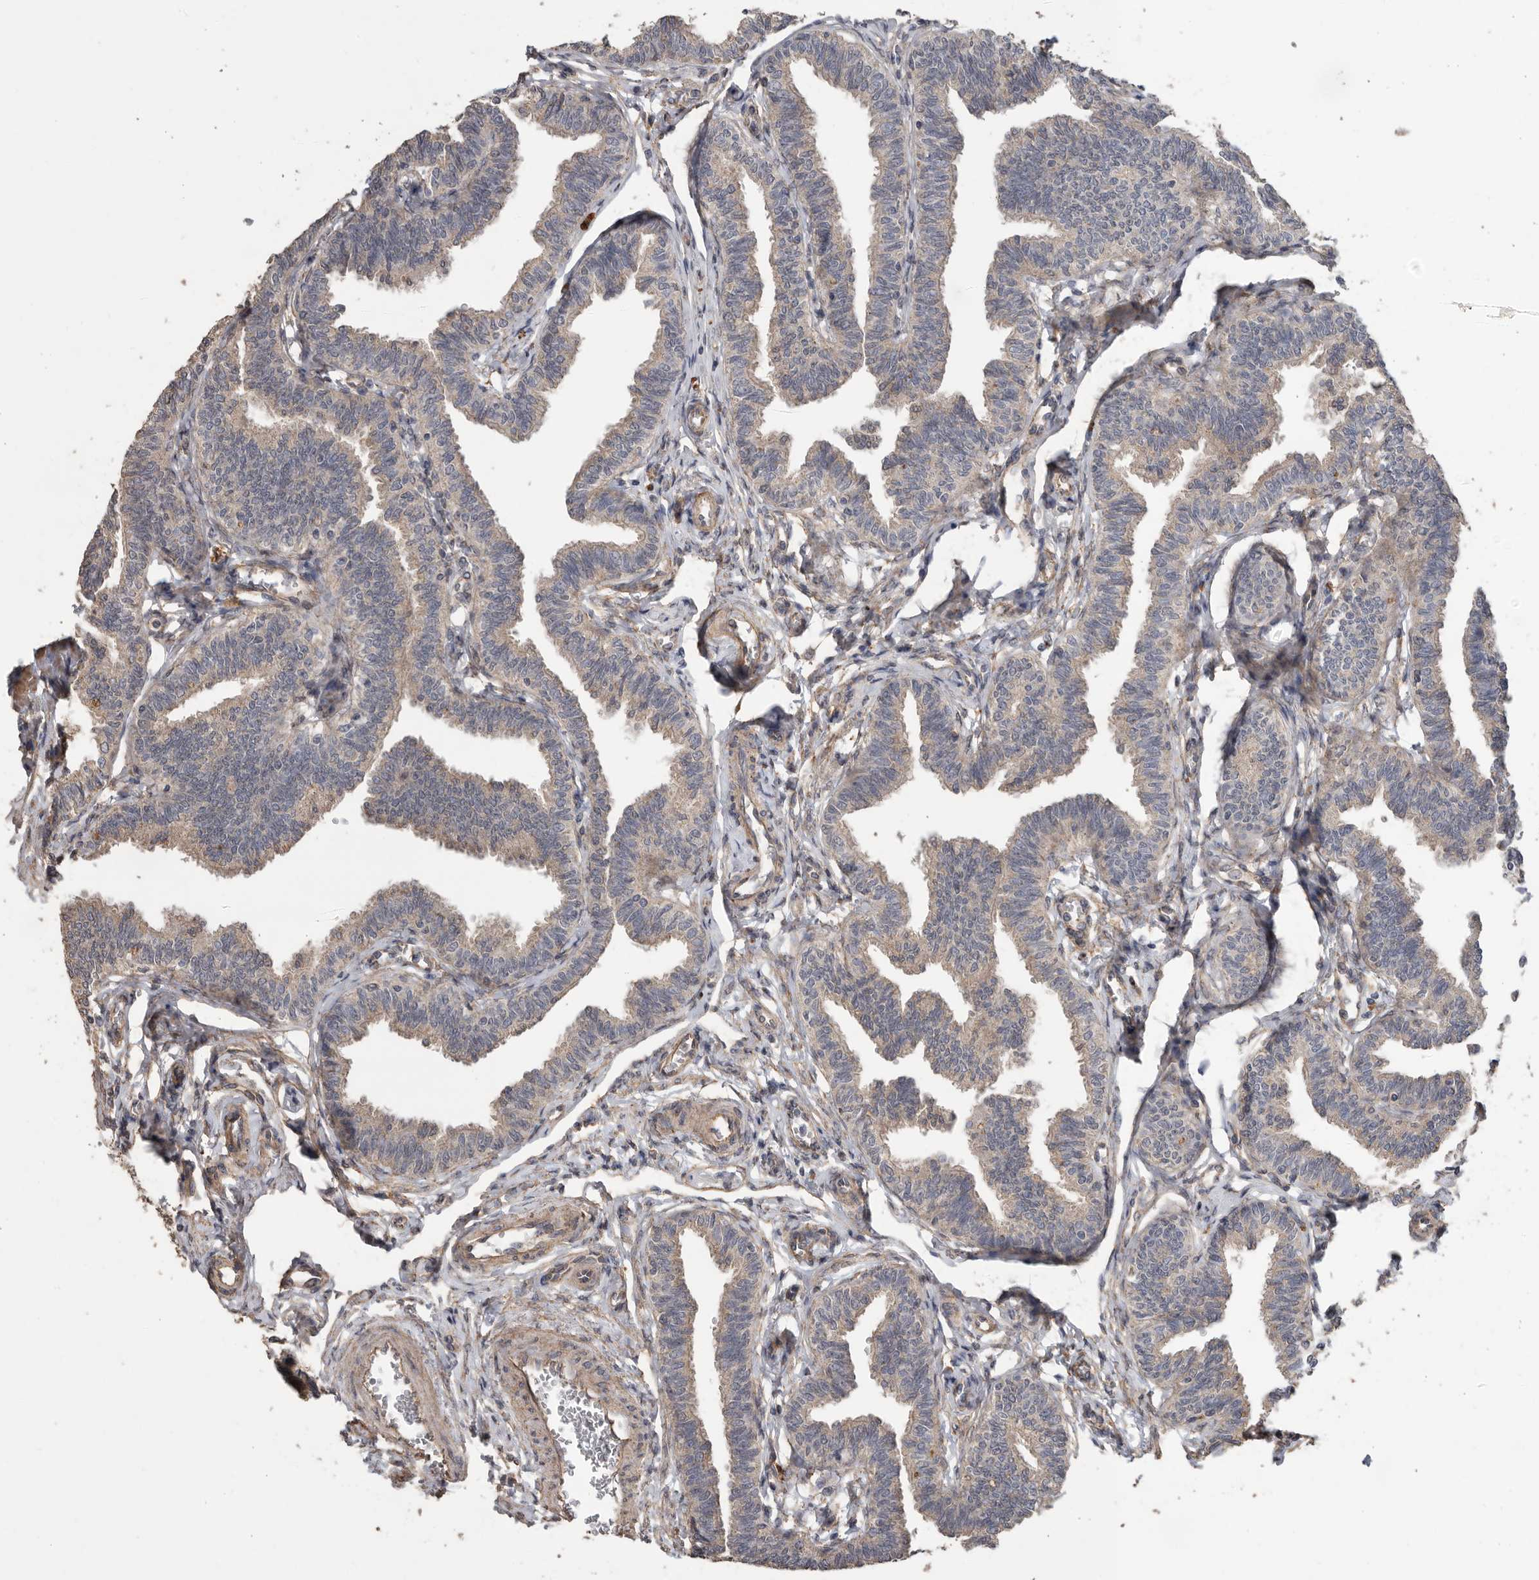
{"staining": {"intensity": "strong", "quantity": ">75%", "location": "cytoplasmic/membranous"}, "tissue": "fallopian tube", "cell_type": "Glandular cells", "image_type": "normal", "snomed": [{"axis": "morphology", "description": "Normal tissue, NOS"}, {"axis": "topography", "description": "Fallopian tube"}, {"axis": "topography", "description": "Ovary"}], "caption": "Protein expression analysis of normal fallopian tube demonstrates strong cytoplasmic/membranous expression in approximately >75% of glandular cells. The staining was performed using DAB, with brown indicating positive protein expression. Nuclei are stained blue with hematoxylin.", "gene": "PODXL2", "patient": {"sex": "female", "age": 23}}